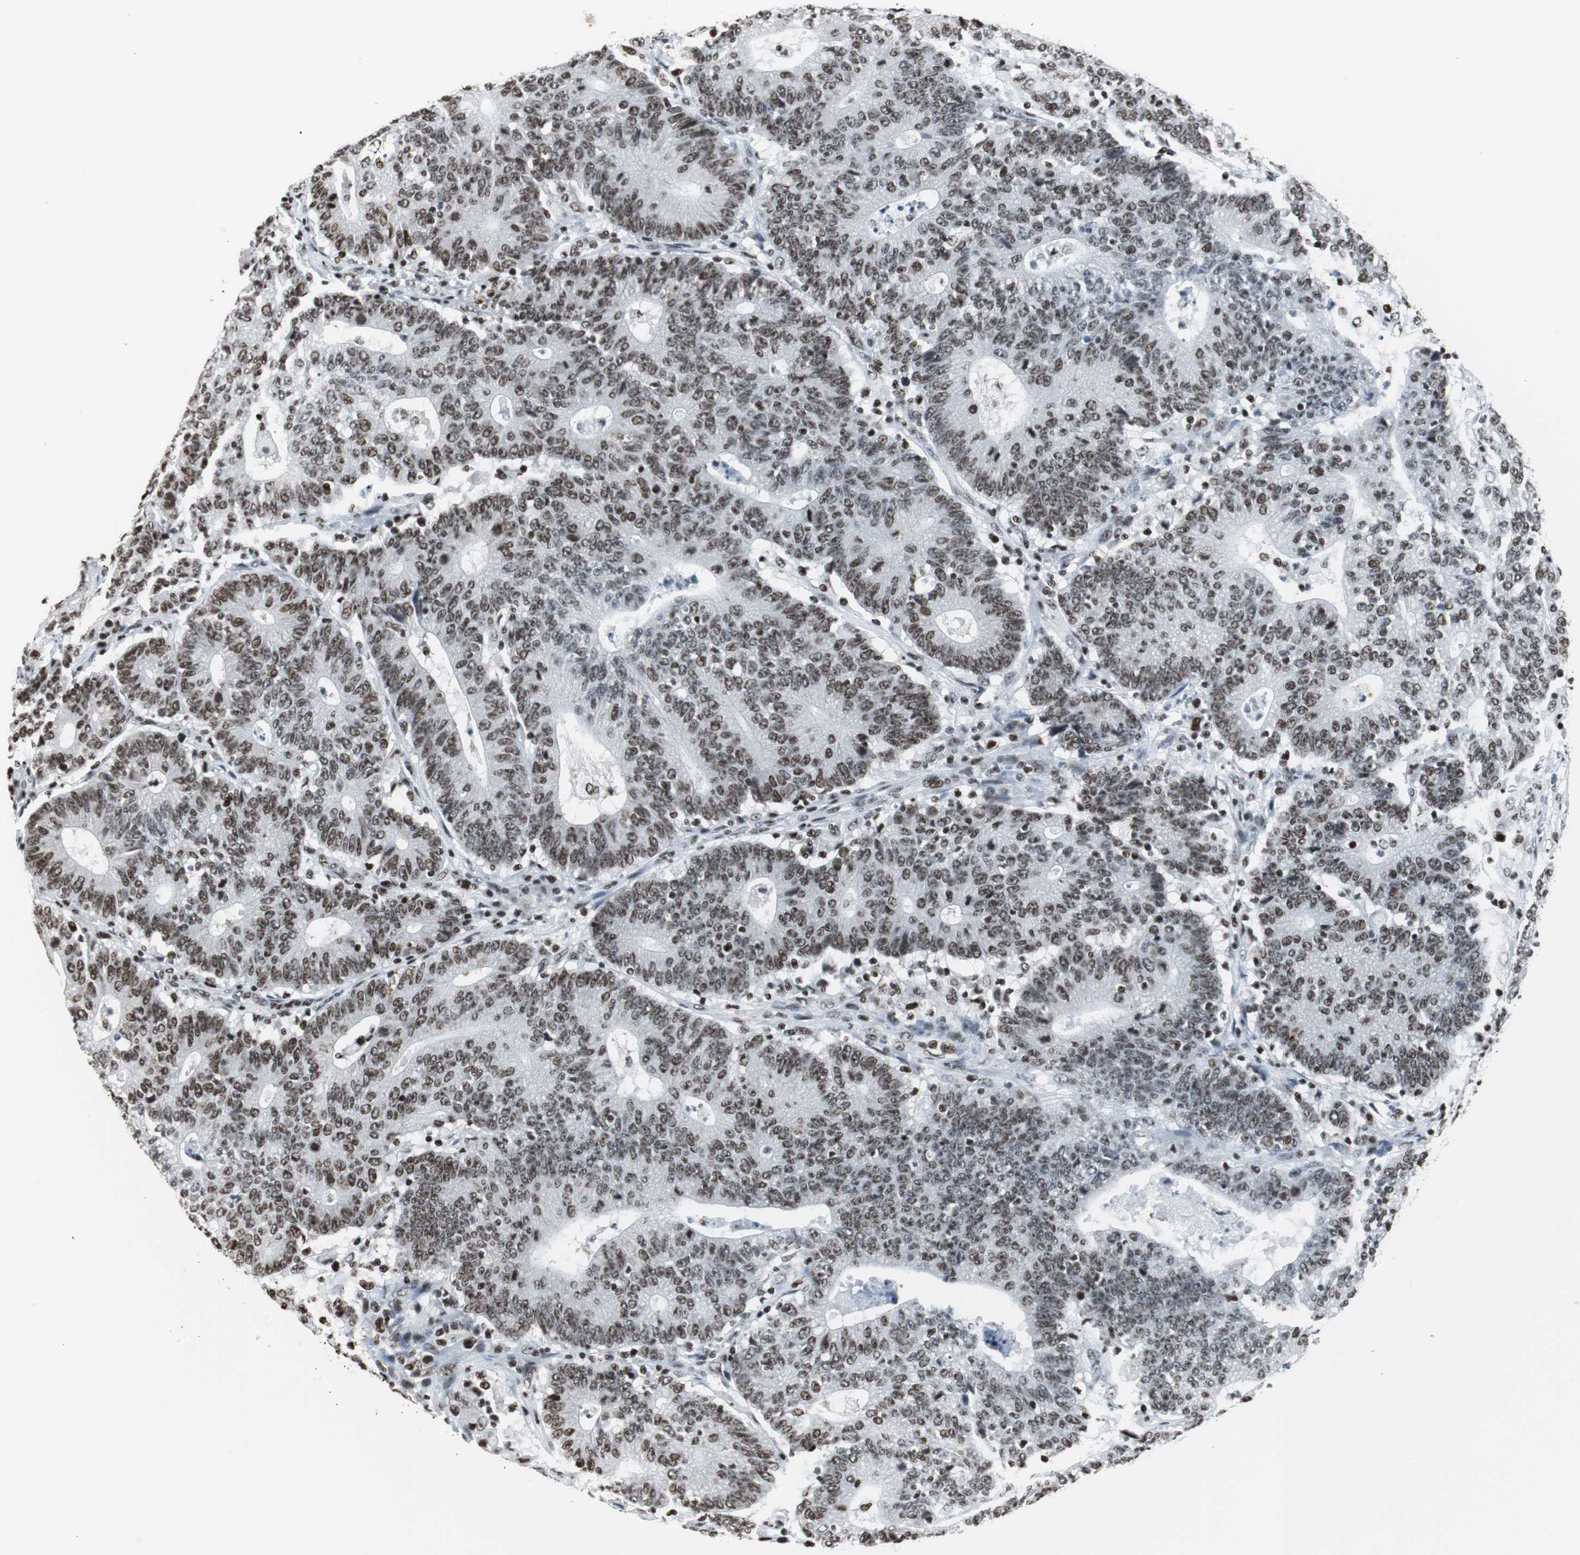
{"staining": {"intensity": "moderate", "quantity": ">75%", "location": "nuclear"}, "tissue": "colorectal cancer", "cell_type": "Tumor cells", "image_type": "cancer", "snomed": [{"axis": "morphology", "description": "Normal tissue, NOS"}, {"axis": "morphology", "description": "Adenocarcinoma, NOS"}, {"axis": "topography", "description": "Colon"}], "caption": "Brown immunohistochemical staining in colorectal cancer (adenocarcinoma) displays moderate nuclear expression in approximately >75% of tumor cells.", "gene": "RBBP4", "patient": {"sex": "female", "age": 75}}